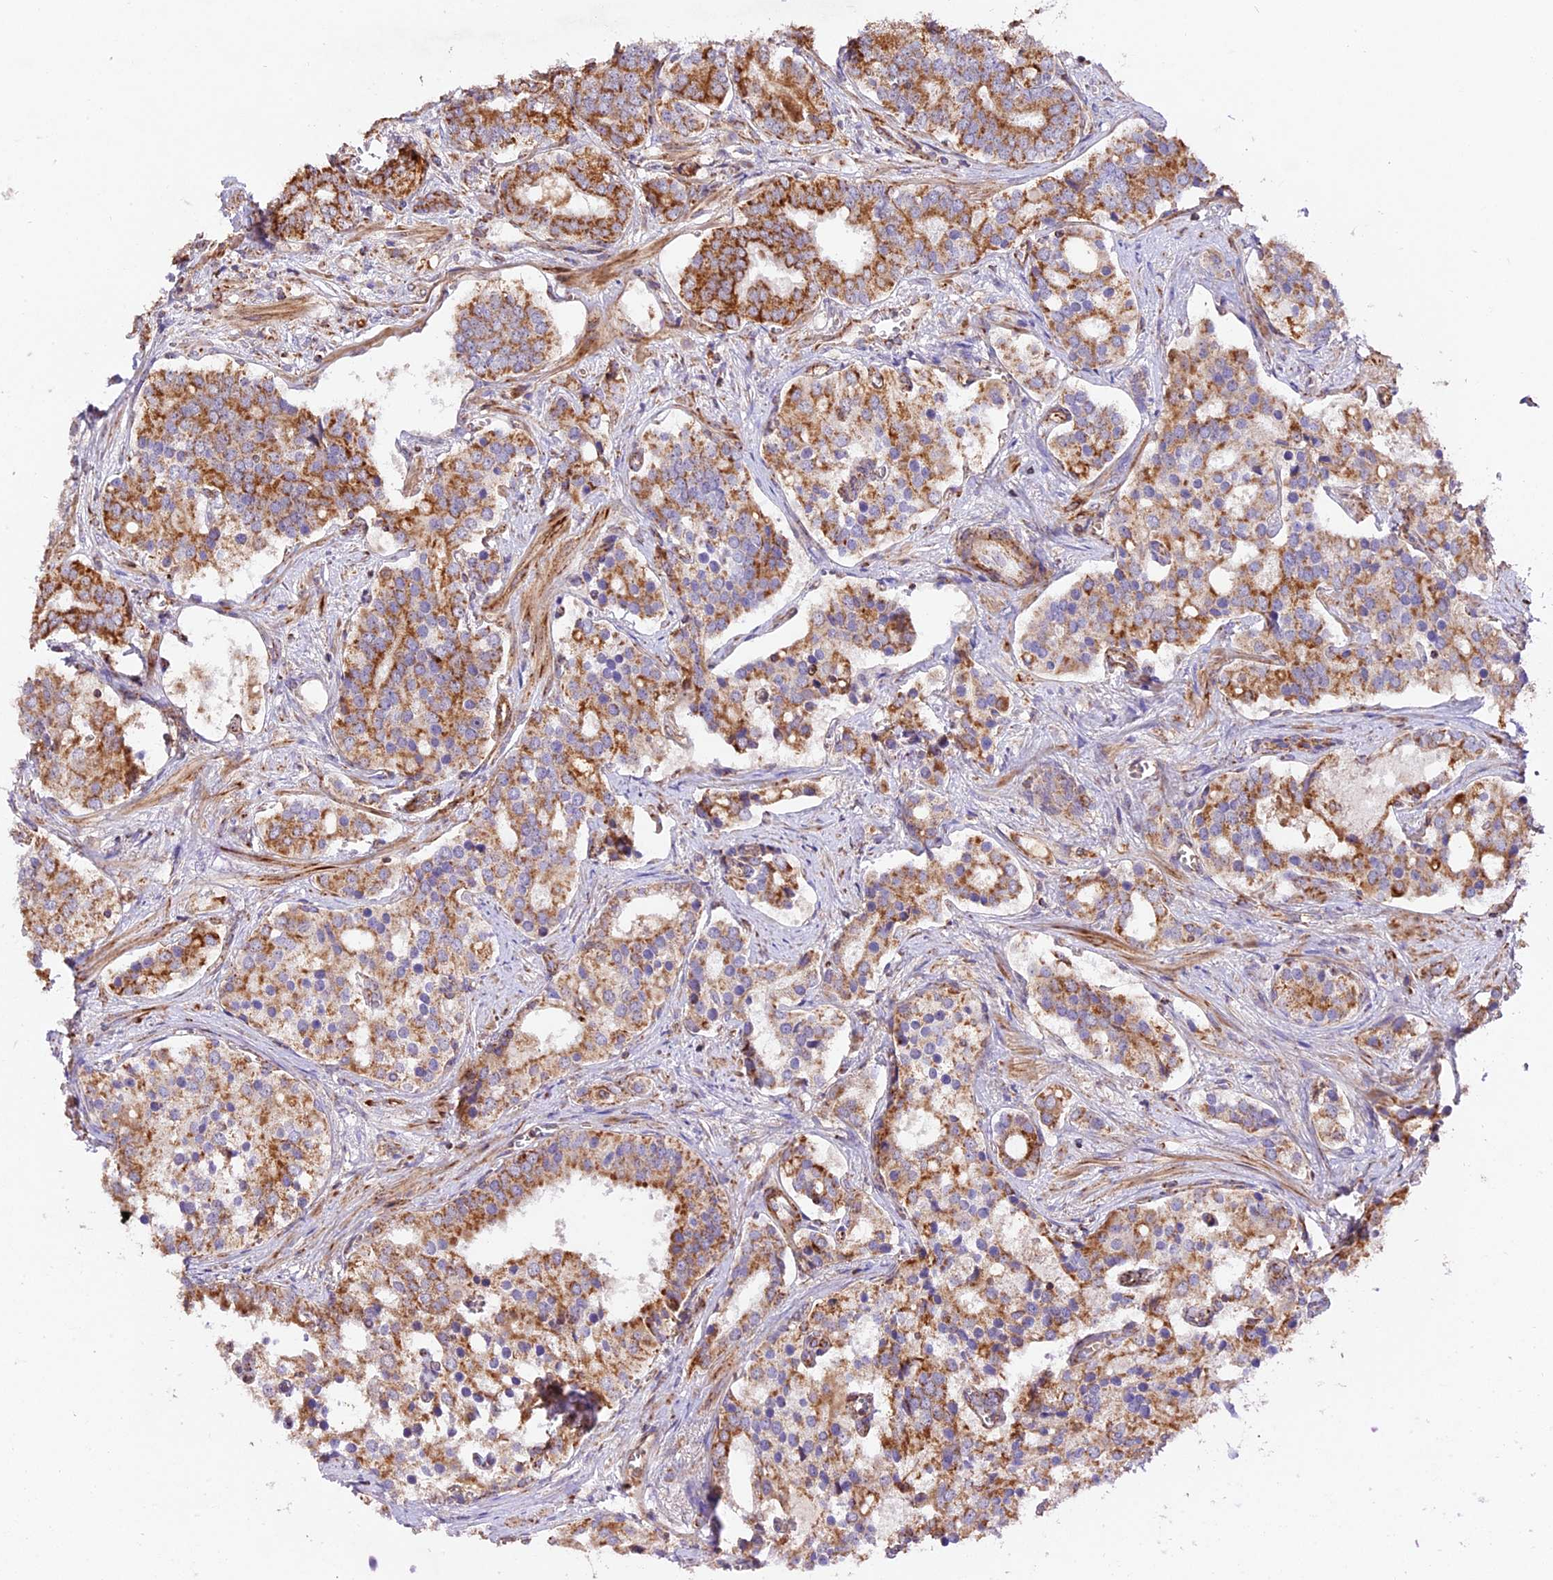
{"staining": {"intensity": "strong", "quantity": ">75%", "location": "cytoplasmic/membranous"}, "tissue": "prostate cancer", "cell_type": "Tumor cells", "image_type": "cancer", "snomed": [{"axis": "morphology", "description": "Adenocarcinoma, High grade"}, {"axis": "topography", "description": "Prostate"}], "caption": "Prostate high-grade adenocarcinoma was stained to show a protein in brown. There is high levels of strong cytoplasmic/membranous expression in about >75% of tumor cells.", "gene": "NDUFA8", "patient": {"sex": "male", "age": 67}}